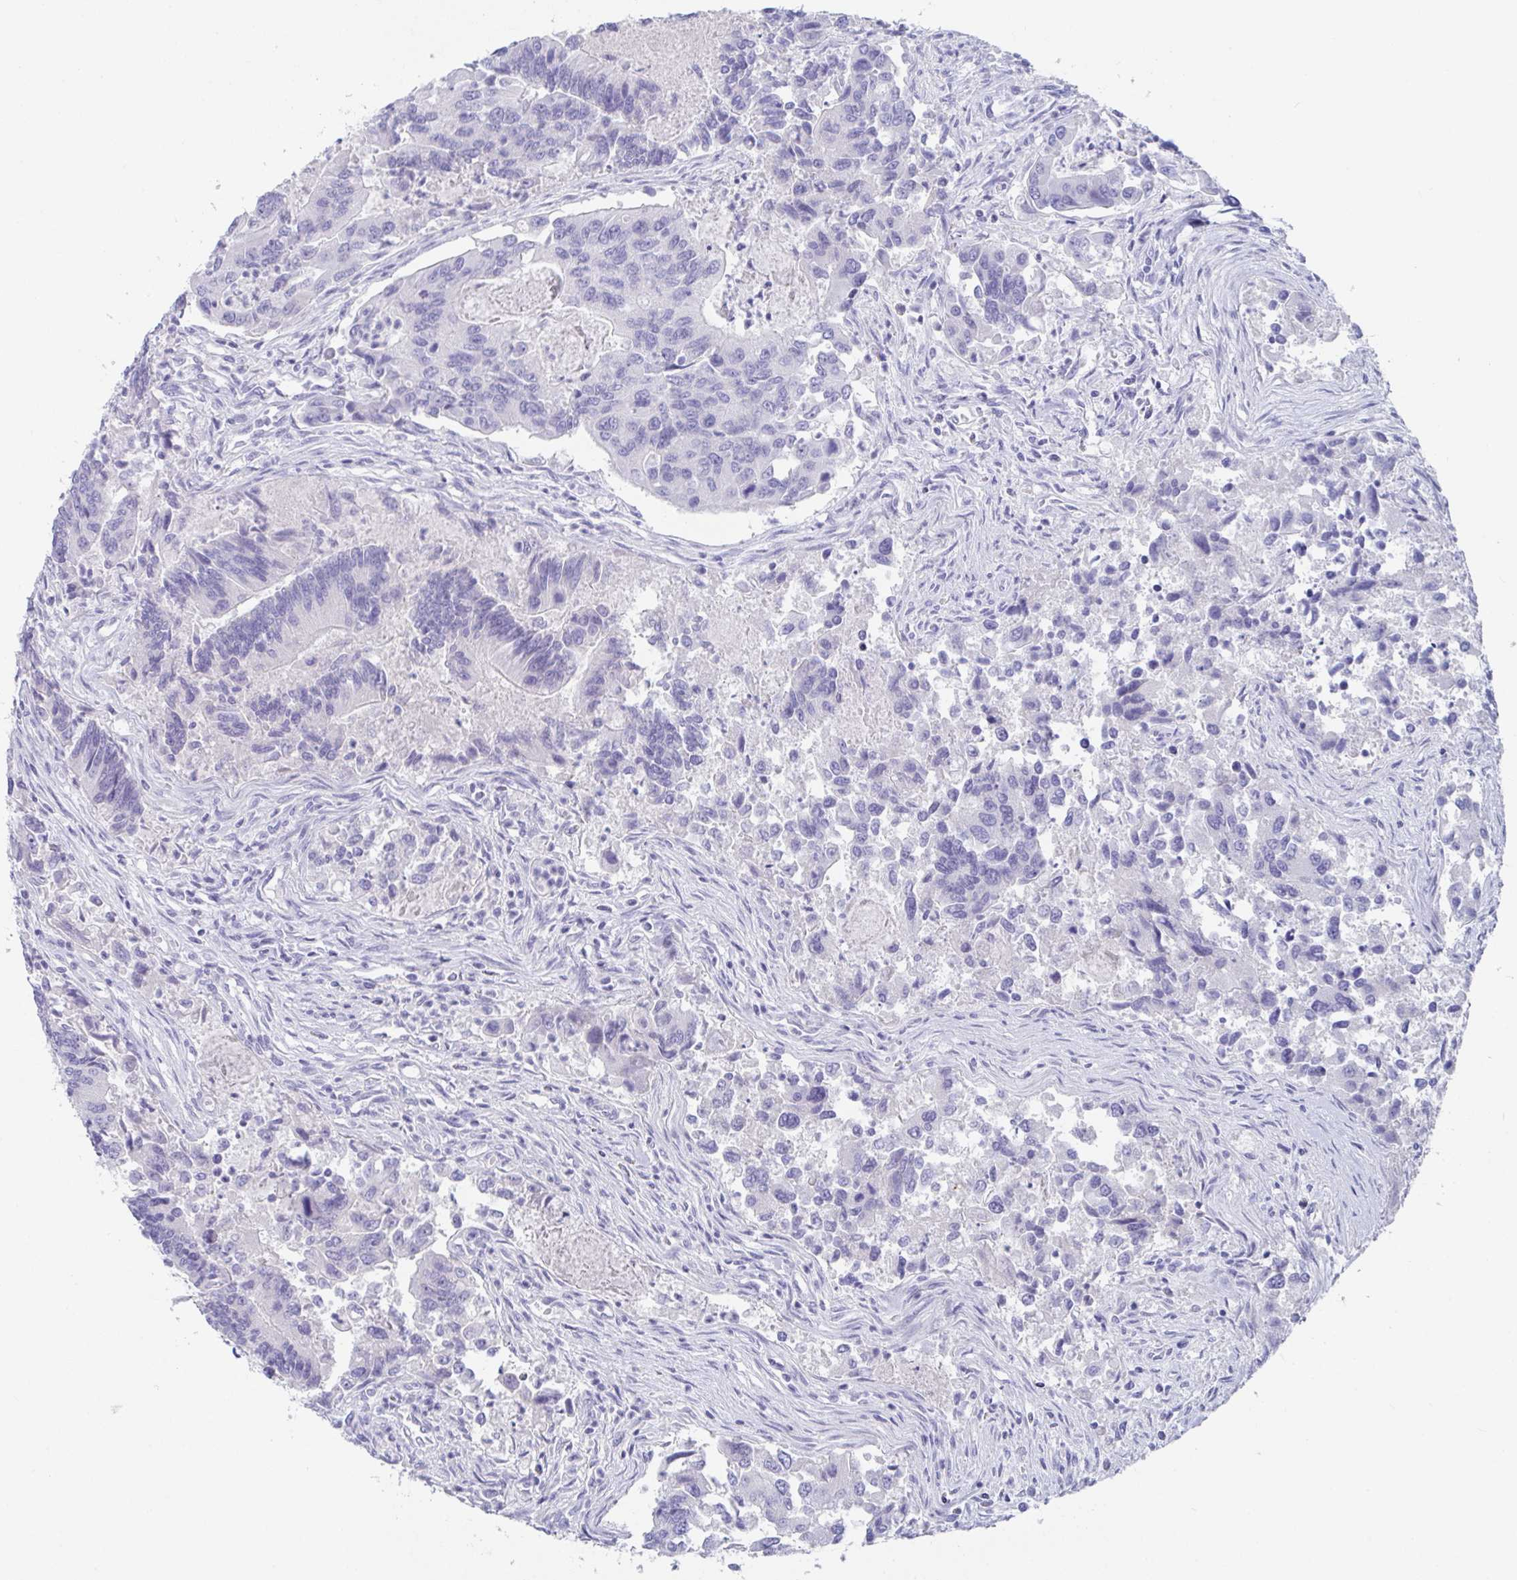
{"staining": {"intensity": "negative", "quantity": "none", "location": "none"}, "tissue": "colorectal cancer", "cell_type": "Tumor cells", "image_type": "cancer", "snomed": [{"axis": "morphology", "description": "Adenocarcinoma, NOS"}, {"axis": "topography", "description": "Colon"}], "caption": "DAB (3,3'-diaminobenzidine) immunohistochemical staining of human colorectal cancer (adenocarcinoma) demonstrates no significant expression in tumor cells.", "gene": "PLA2G1B", "patient": {"sex": "female", "age": 67}}